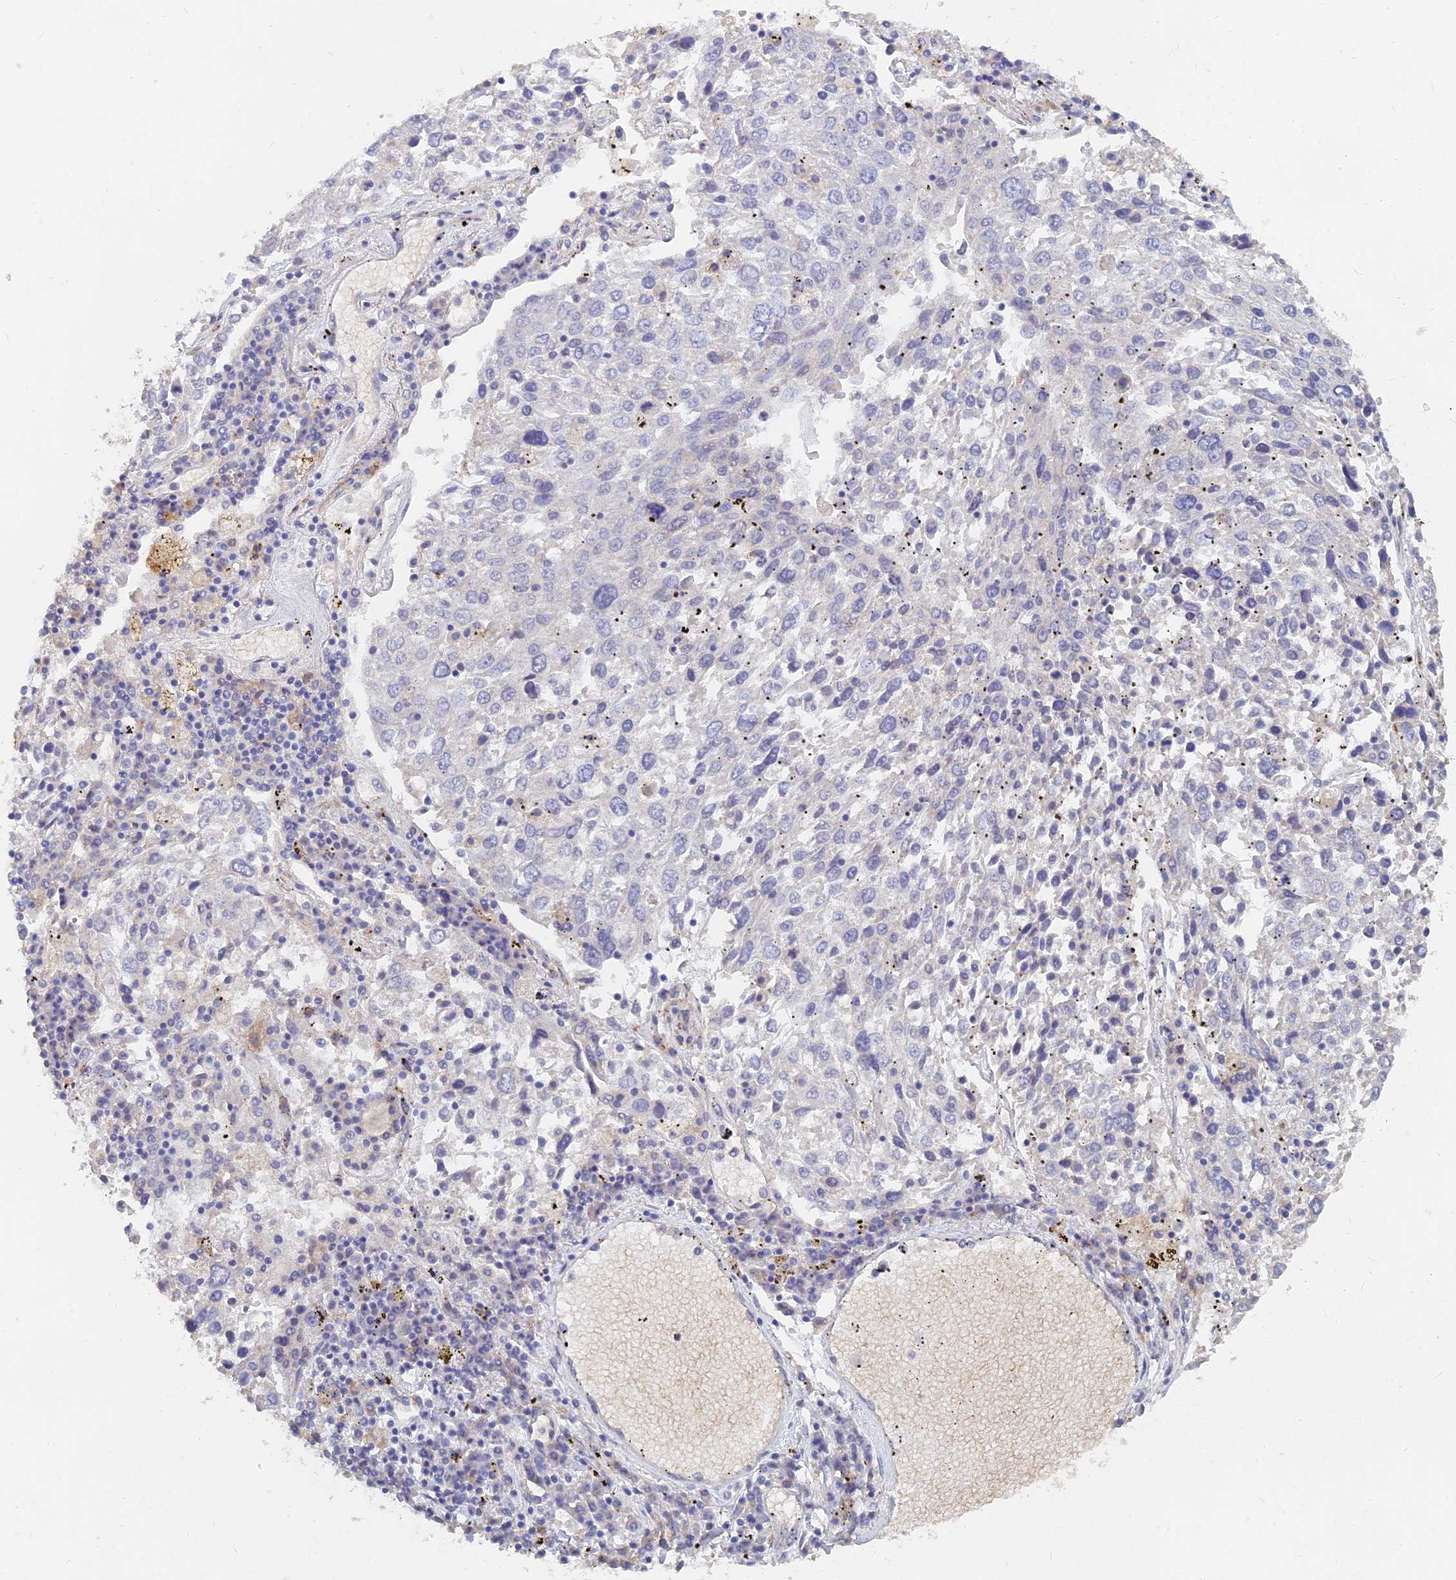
{"staining": {"intensity": "negative", "quantity": "none", "location": "none"}, "tissue": "lung cancer", "cell_type": "Tumor cells", "image_type": "cancer", "snomed": [{"axis": "morphology", "description": "Squamous cell carcinoma, NOS"}, {"axis": "topography", "description": "Lung"}], "caption": "DAB immunohistochemical staining of human squamous cell carcinoma (lung) demonstrates no significant expression in tumor cells.", "gene": "ARRDC1", "patient": {"sex": "male", "age": 65}}